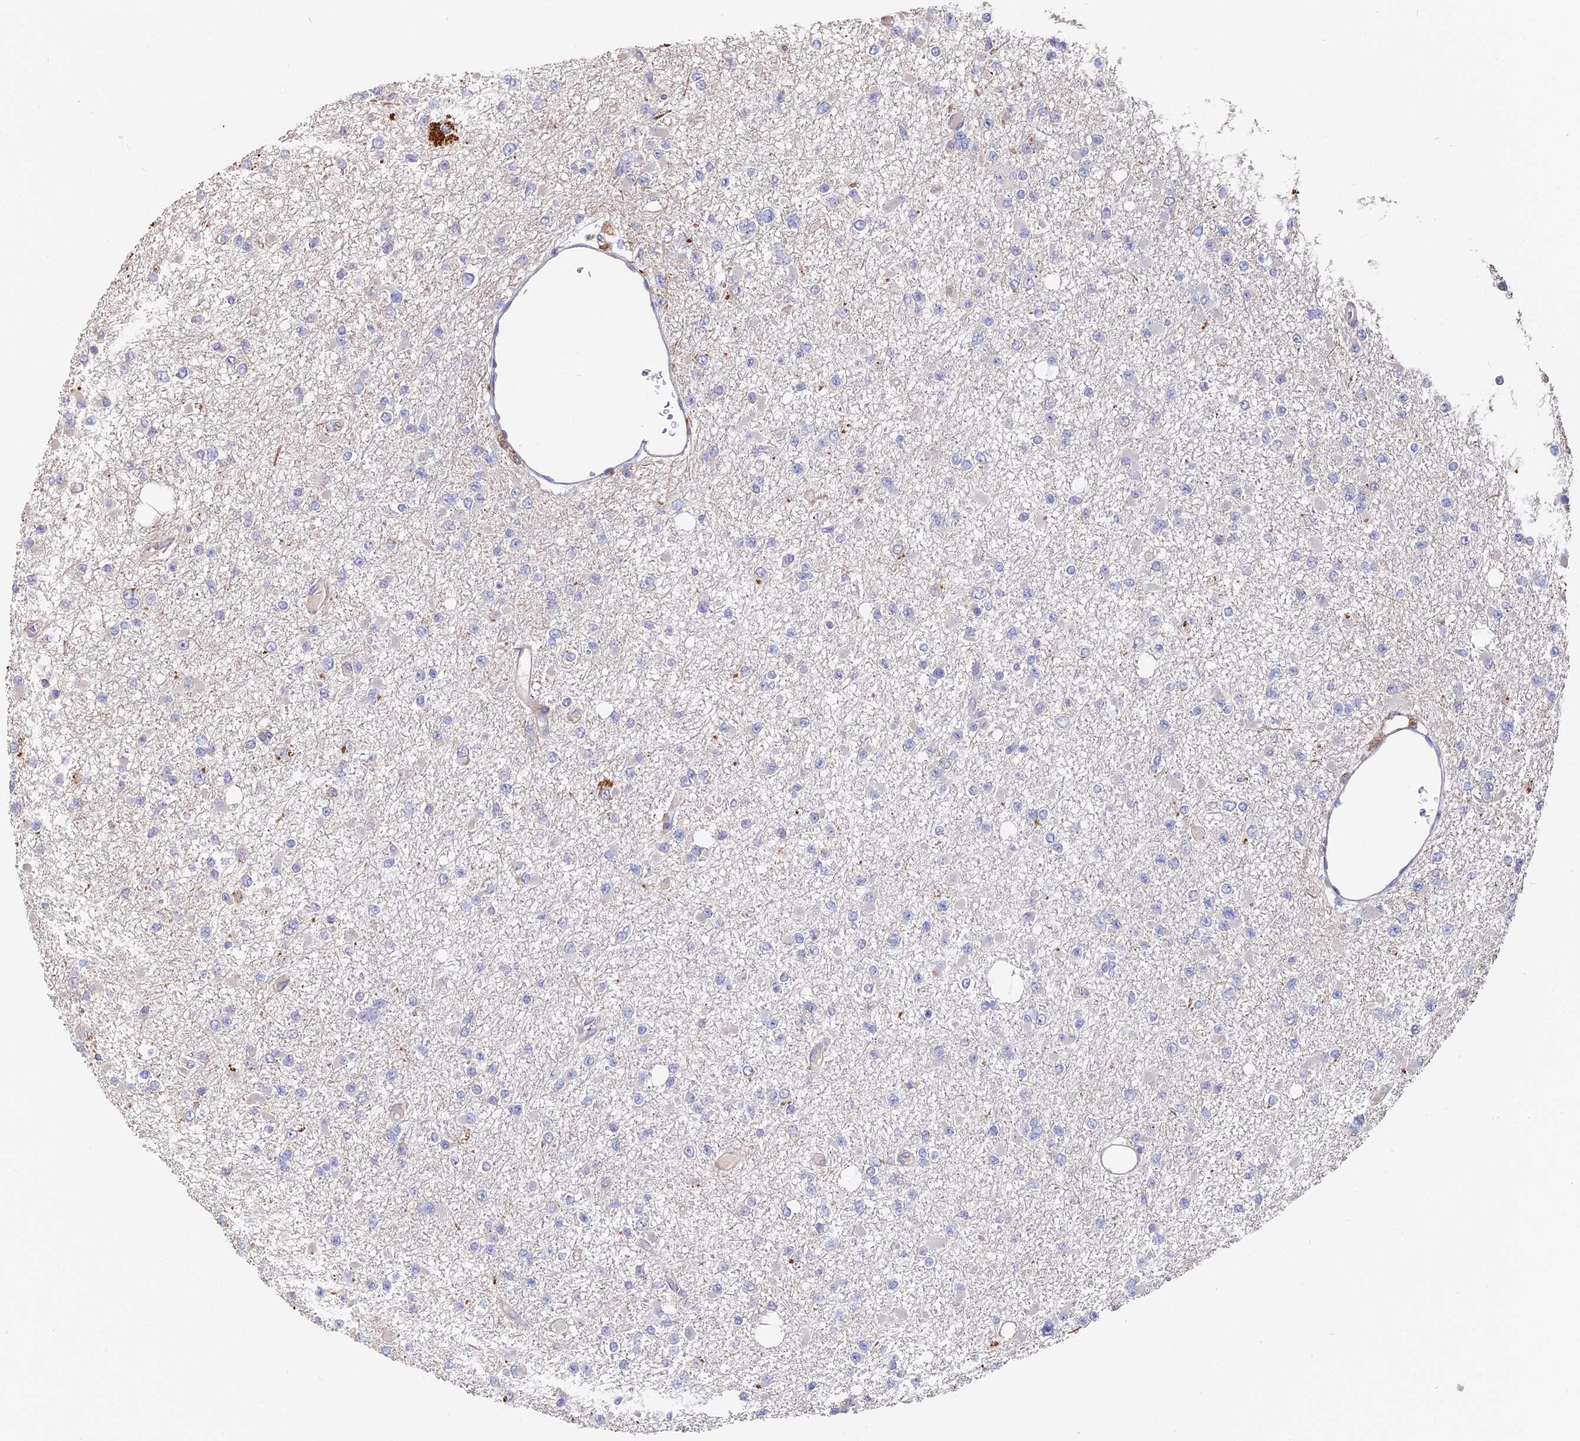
{"staining": {"intensity": "negative", "quantity": "none", "location": "none"}, "tissue": "glioma", "cell_type": "Tumor cells", "image_type": "cancer", "snomed": [{"axis": "morphology", "description": "Glioma, malignant, Low grade"}, {"axis": "topography", "description": "Brain"}], "caption": "DAB (3,3'-diaminobenzidine) immunohistochemical staining of human malignant glioma (low-grade) shows no significant staining in tumor cells.", "gene": "ACTR5", "patient": {"sex": "female", "age": 22}}